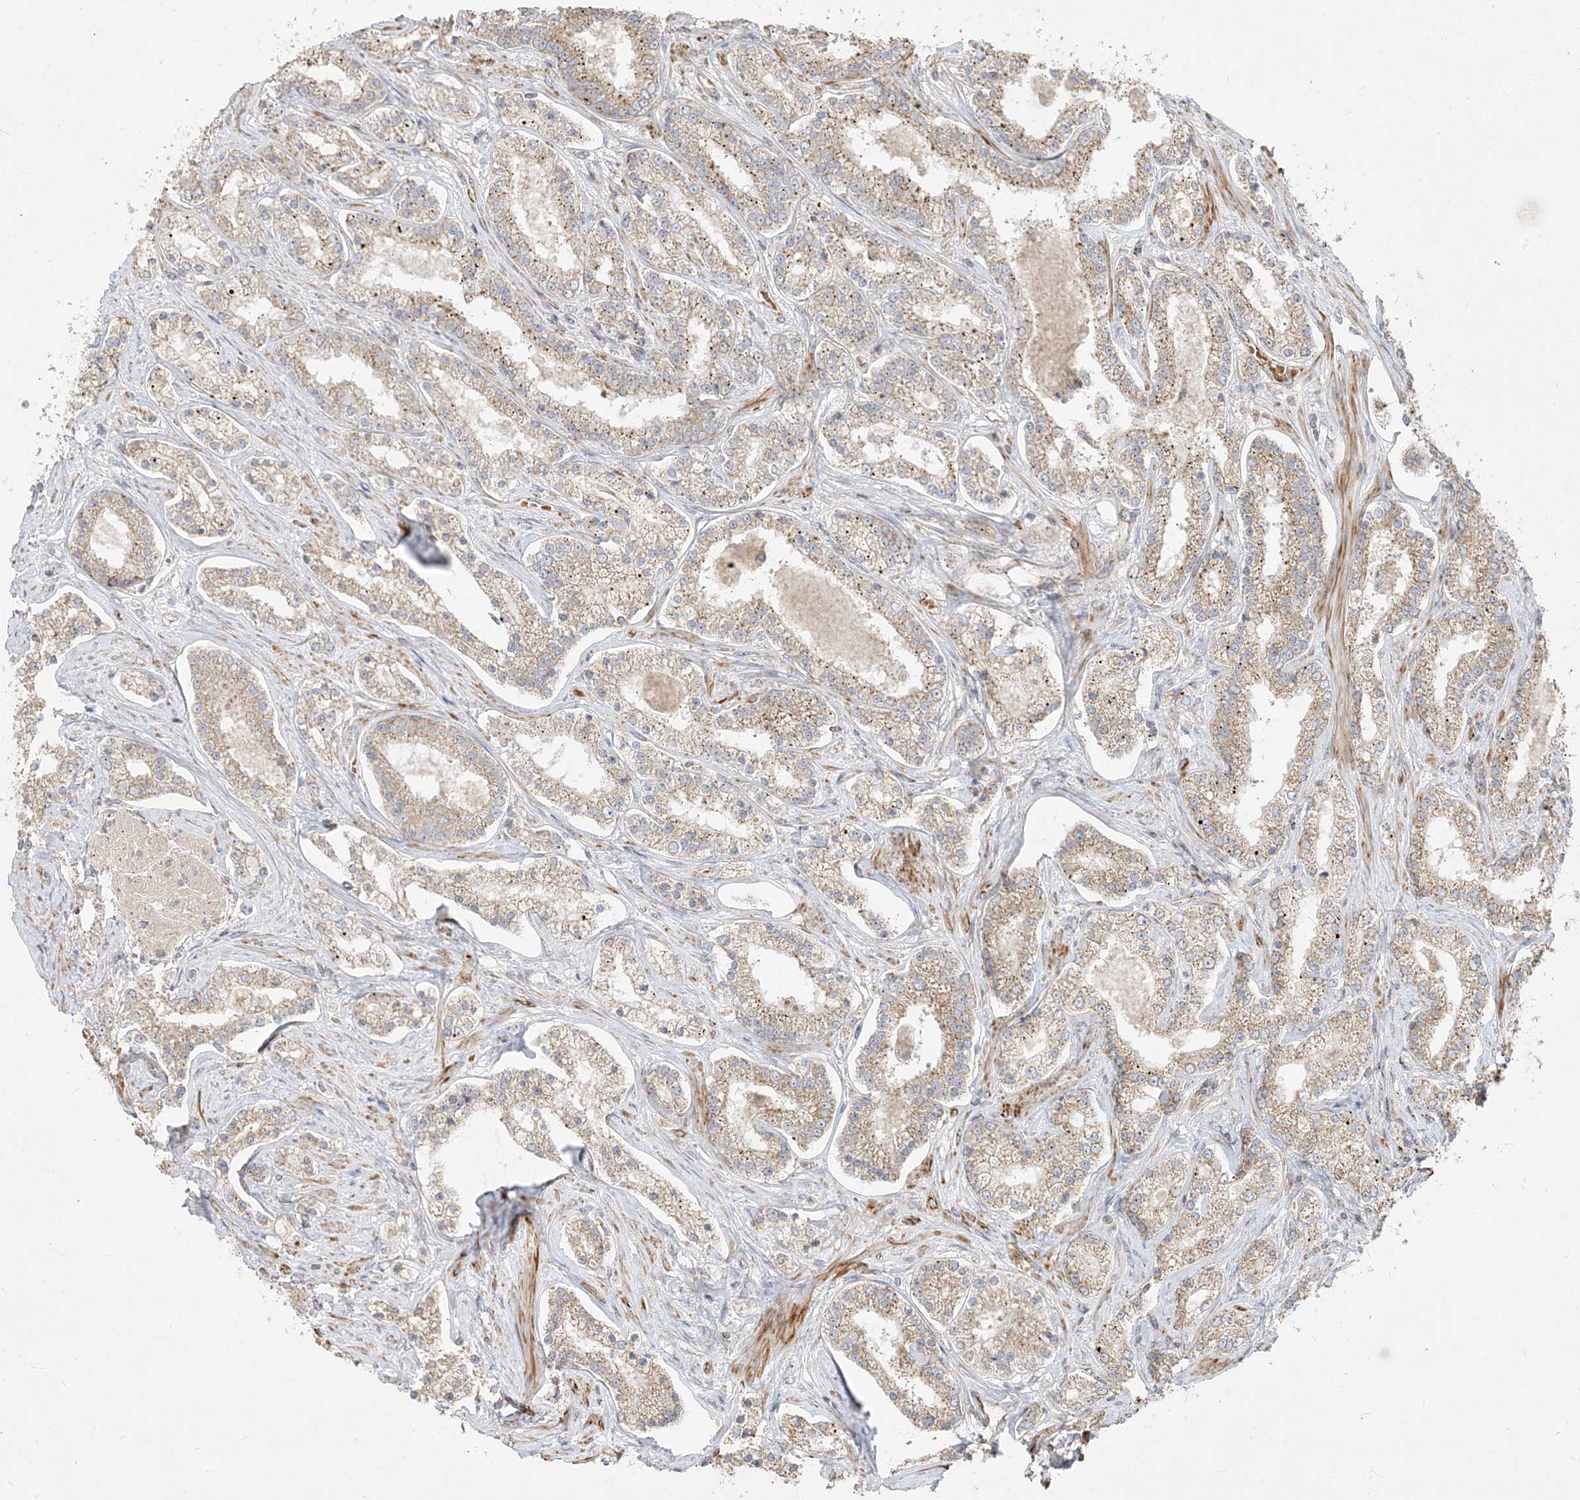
{"staining": {"intensity": "weak", "quantity": ">75%", "location": "cytoplasmic/membranous"}, "tissue": "prostate cancer", "cell_type": "Tumor cells", "image_type": "cancer", "snomed": [{"axis": "morphology", "description": "Normal tissue, NOS"}, {"axis": "morphology", "description": "Adenocarcinoma, High grade"}, {"axis": "topography", "description": "Prostate"}], "caption": "Immunohistochemical staining of human high-grade adenocarcinoma (prostate) demonstrates low levels of weak cytoplasmic/membranous staining in approximately >75% of tumor cells.", "gene": "AARS2", "patient": {"sex": "male", "age": 83}}